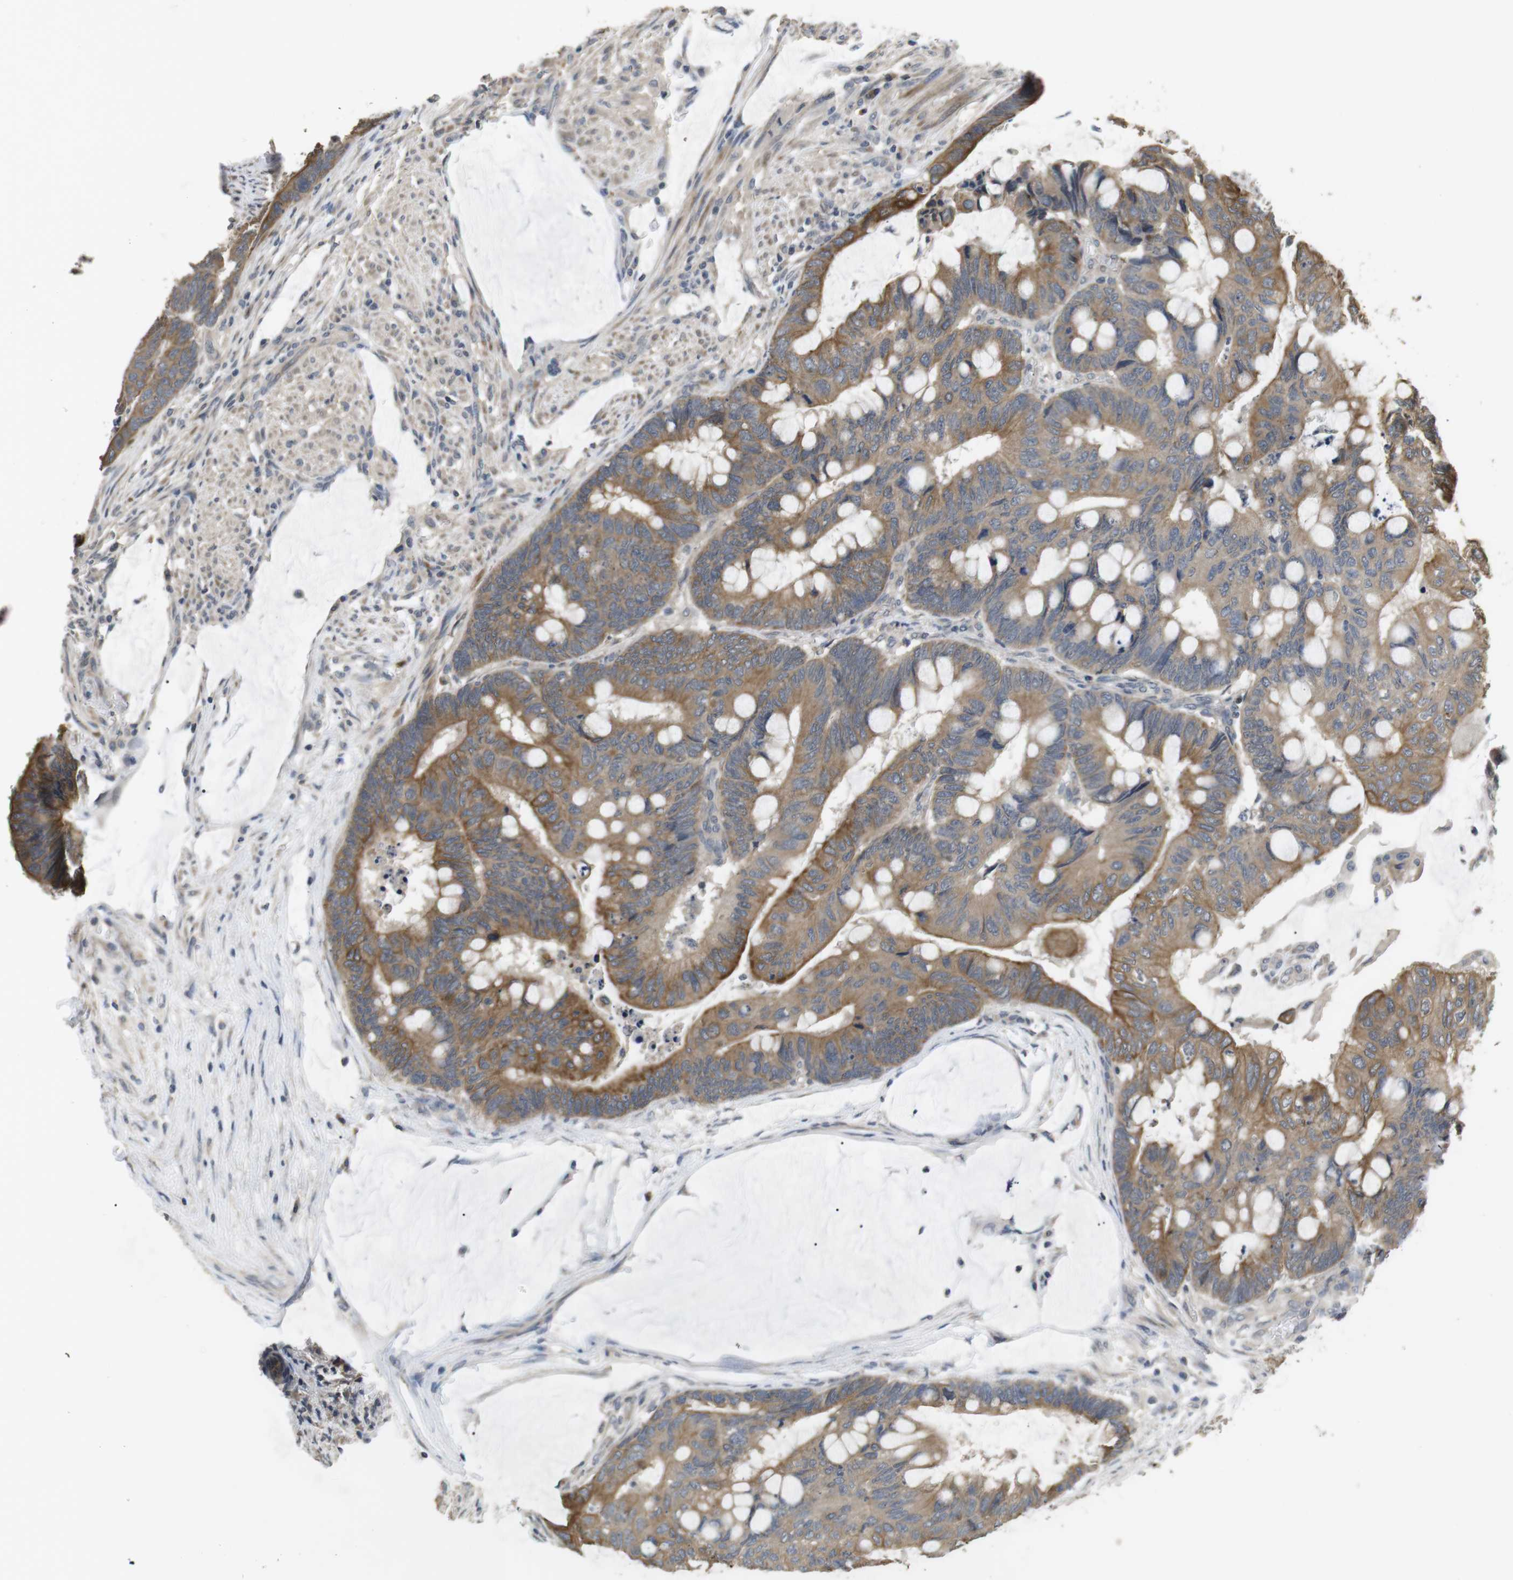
{"staining": {"intensity": "moderate", "quantity": ">75%", "location": "cytoplasmic/membranous"}, "tissue": "colorectal cancer", "cell_type": "Tumor cells", "image_type": "cancer", "snomed": [{"axis": "morphology", "description": "Normal tissue, NOS"}, {"axis": "morphology", "description": "Adenocarcinoma, NOS"}, {"axis": "topography", "description": "Rectum"}], "caption": "Human adenocarcinoma (colorectal) stained for a protein (brown) reveals moderate cytoplasmic/membranous positive positivity in about >75% of tumor cells.", "gene": "ADGRL3", "patient": {"sex": "male", "age": 92}}